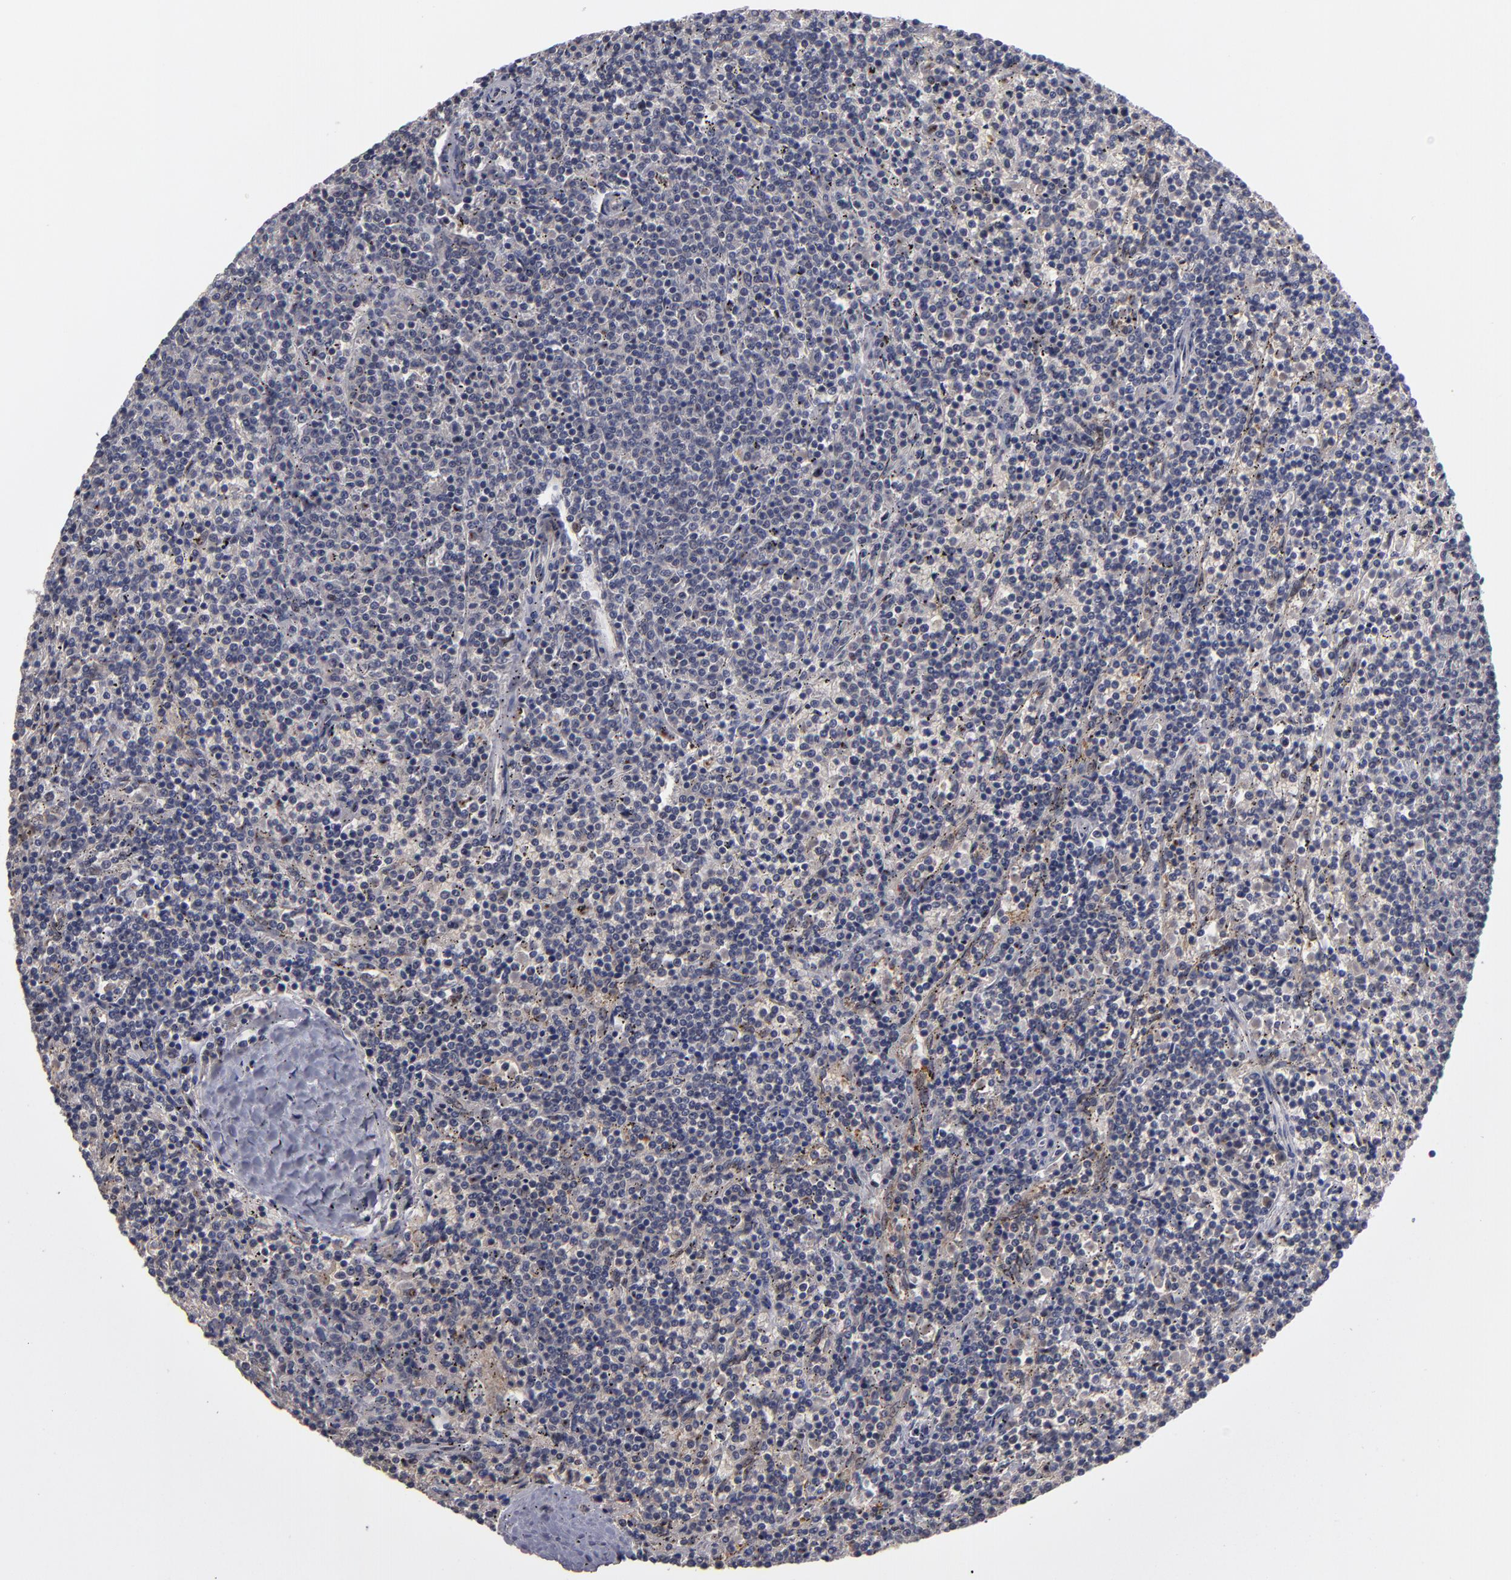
{"staining": {"intensity": "negative", "quantity": "none", "location": "none"}, "tissue": "lymphoma", "cell_type": "Tumor cells", "image_type": "cancer", "snomed": [{"axis": "morphology", "description": "Malignant lymphoma, non-Hodgkin's type, Low grade"}, {"axis": "topography", "description": "Spleen"}], "caption": "Immunohistochemistry (IHC) of human lymphoma displays no staining in tumor cells.", "gene": "EXD2", "patient": {"sex": "female", "age": 50}}